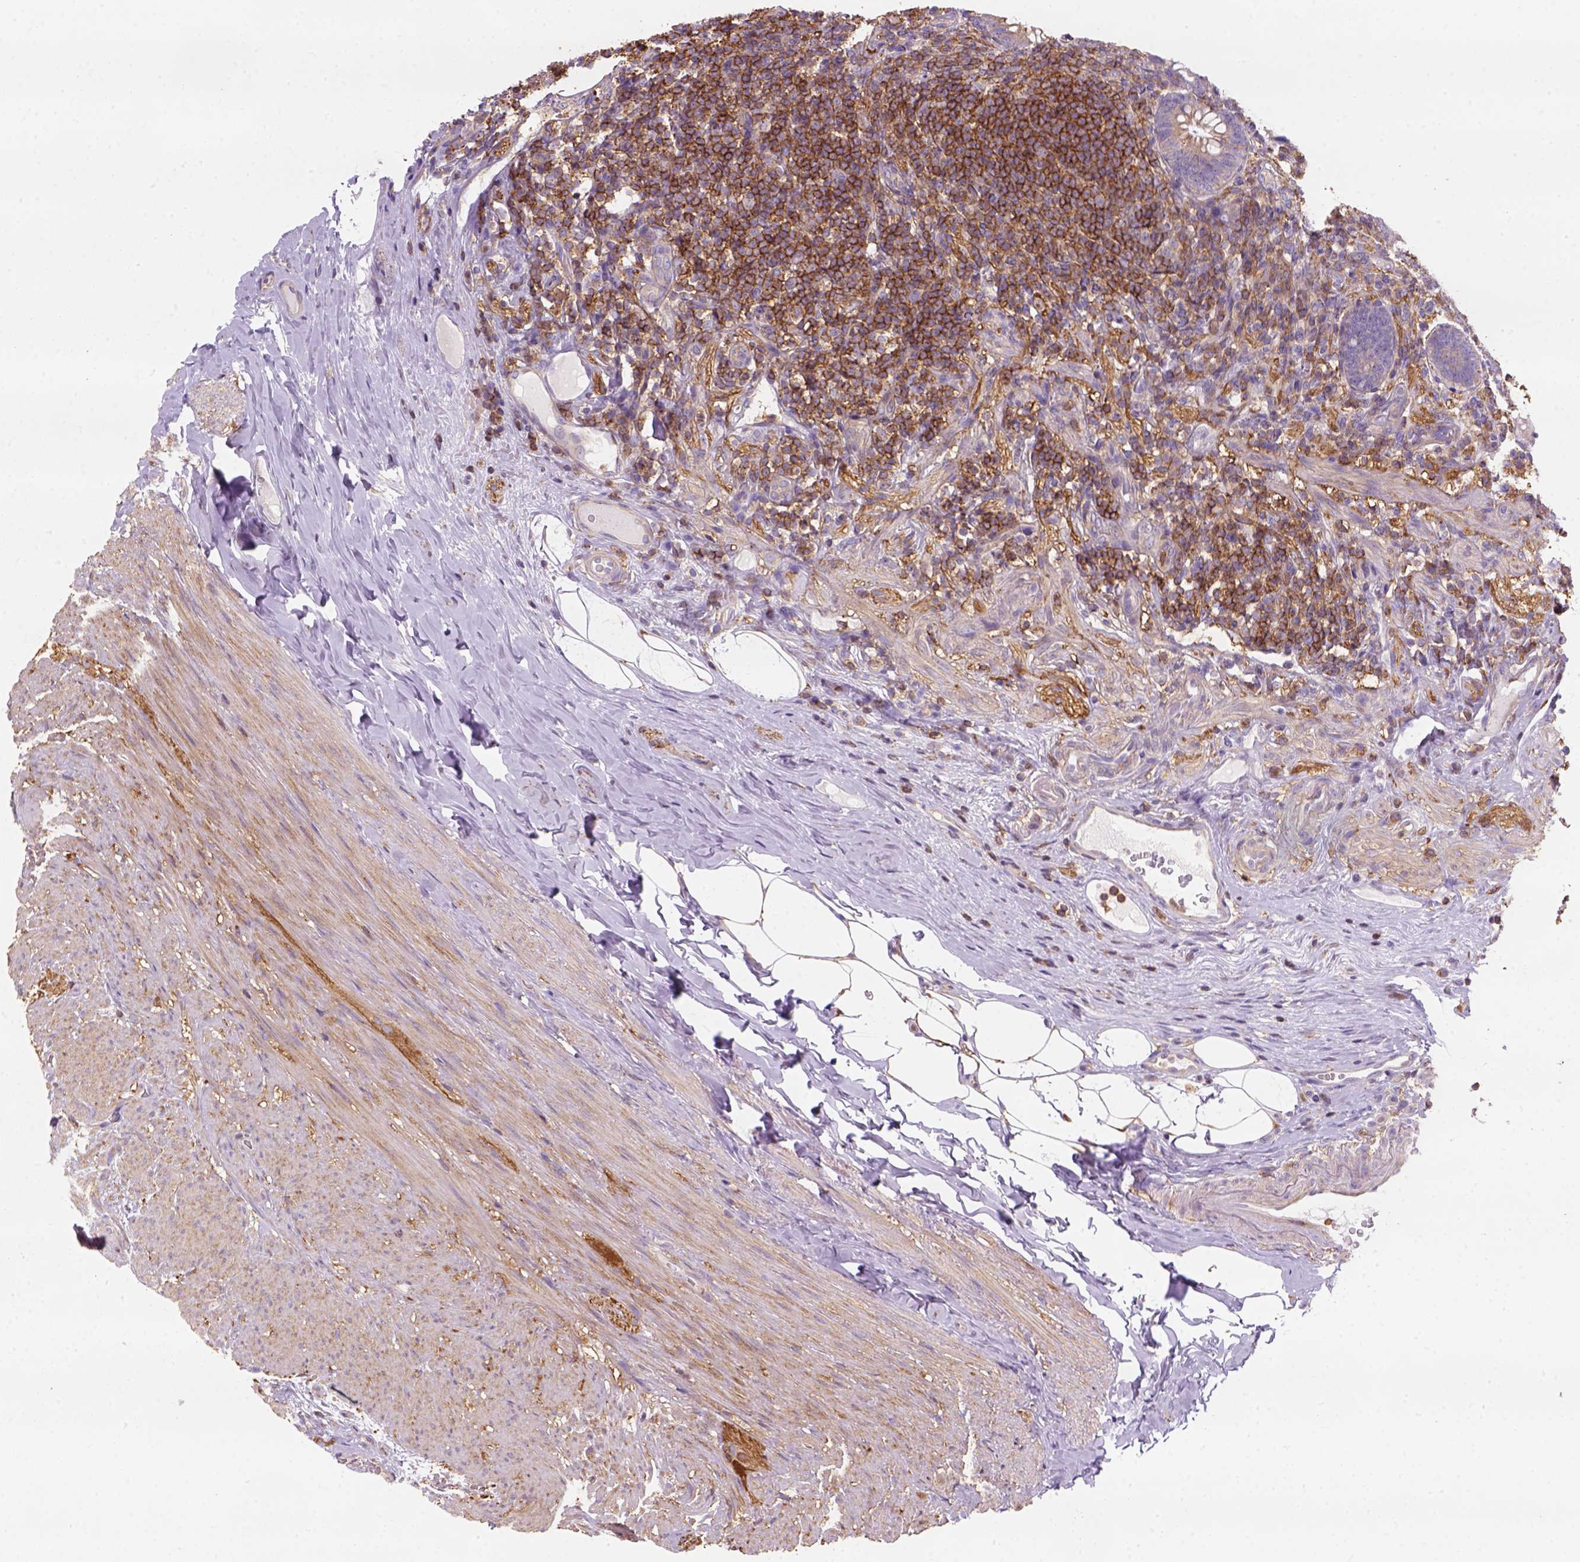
{"staining": {"intensity": "weak", "quantity": "25%-75%", "location": "cytoplasmic/membranous"}, "tissue": "appendix", "cell_type": "Glandular cells", "image_type": "normal", "snomed": [{"axis": "morphology", "description": "Normal tissue, NOS"}, {"axis": "topography", "description": "Appendix"}], "caption": "Appendix stained with immunohistochemistry shows weak cytoplasmic/membranous staining in approximately 25%-75% of glandular cells.", "gene": "GPRC5D", "patient": {"sex": "male", "age": 47}}